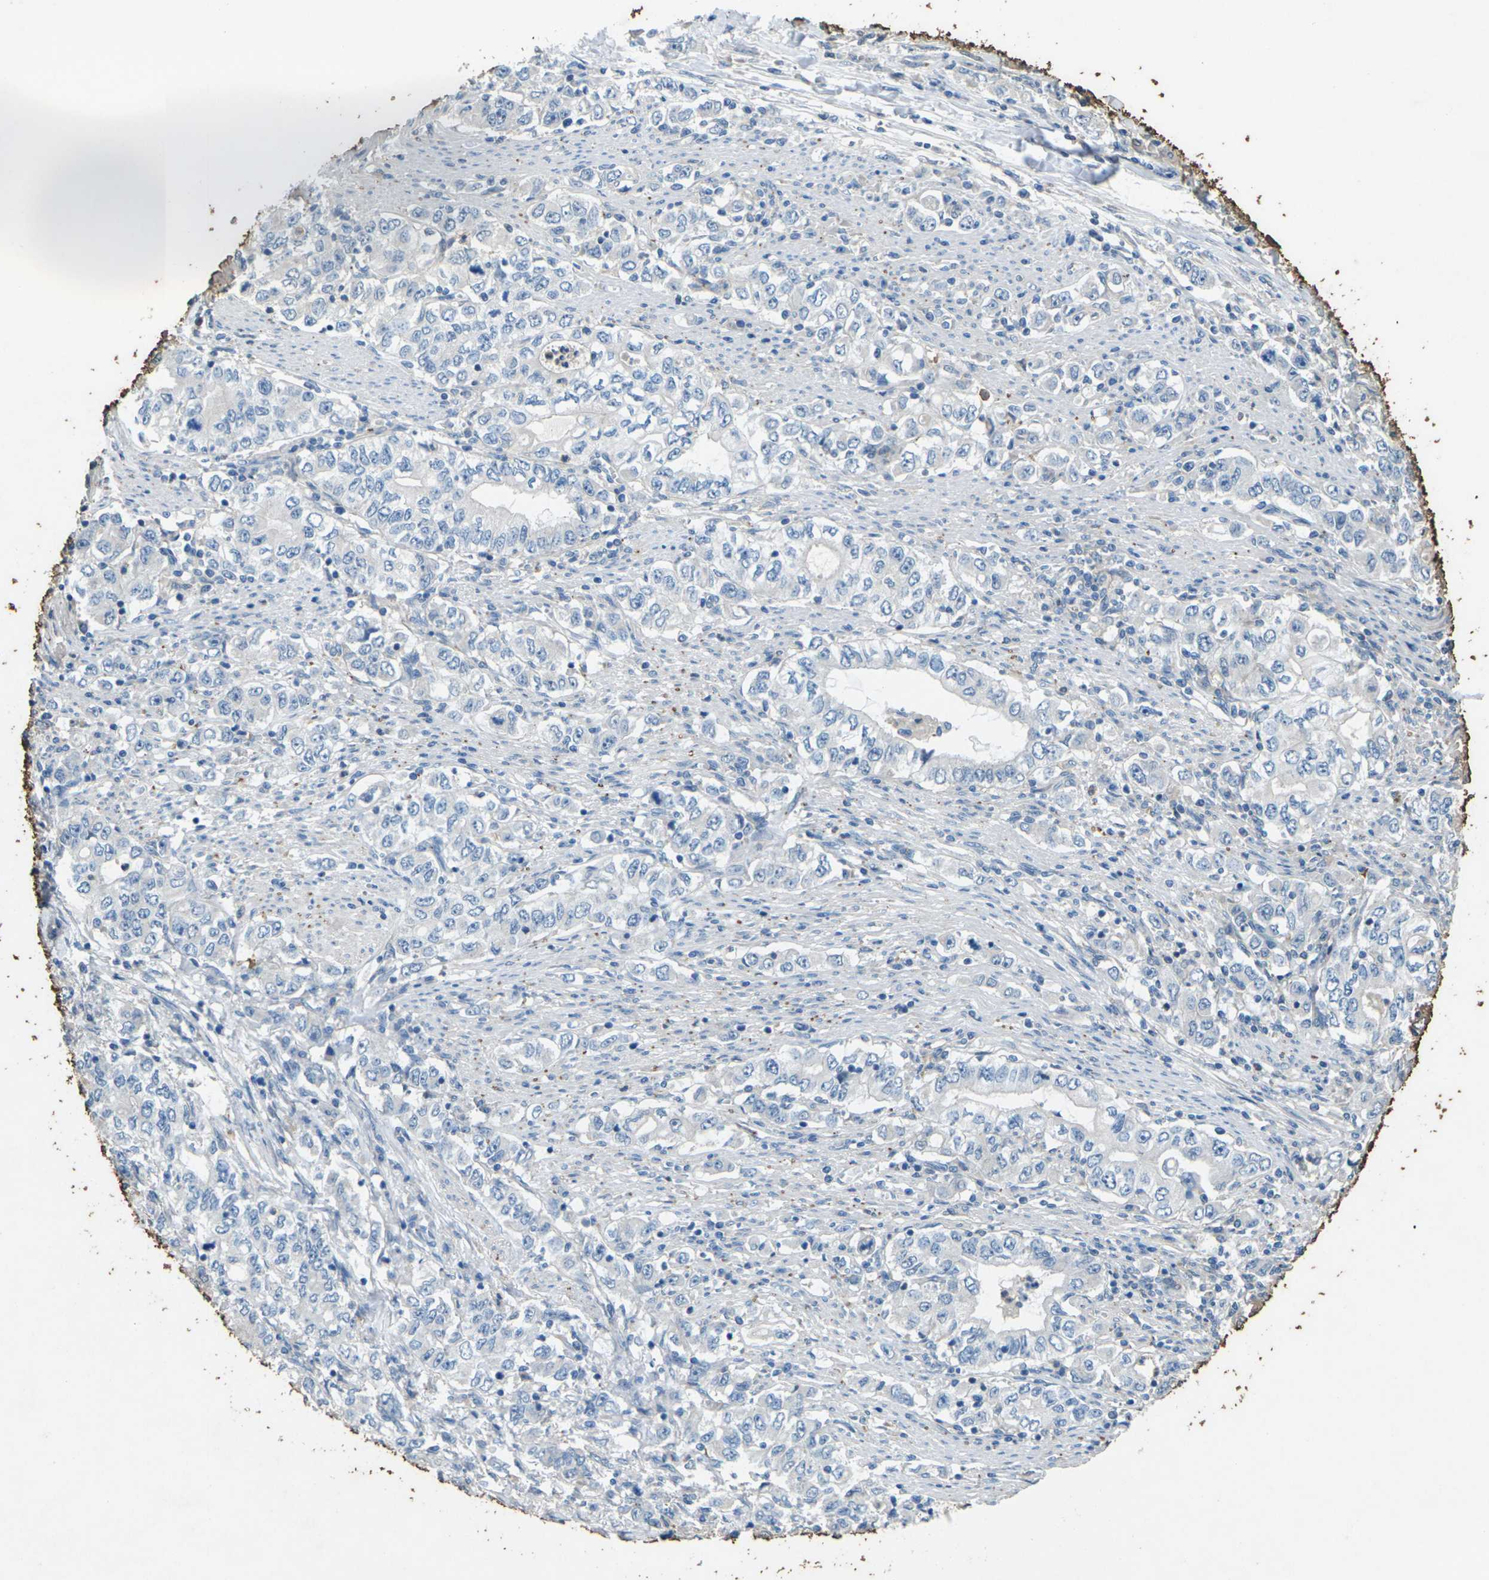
{"staining": {"intensity": "negative", "quantity": "none", "location": "none"}, "tissue": "stomach cancer", "cell_type": "Tumor cells", "image_type": "cancer", "snomed": [{"axis": "morphology", "description": "Adenocarcinoma, NOS"}, {"axis": "topography", "description": "Stomach, lower"}], "caption": "Immunohistochemistry histopathology image of neoplastic tissue: stomach cancer (adenocarcinoma) stained with DAB (3,3'-diaminobenzidine) displays no significant protein staining in tumor cells.", "gene": "SIGLEC14", "patient": {"sex": "female", "age": 72}}